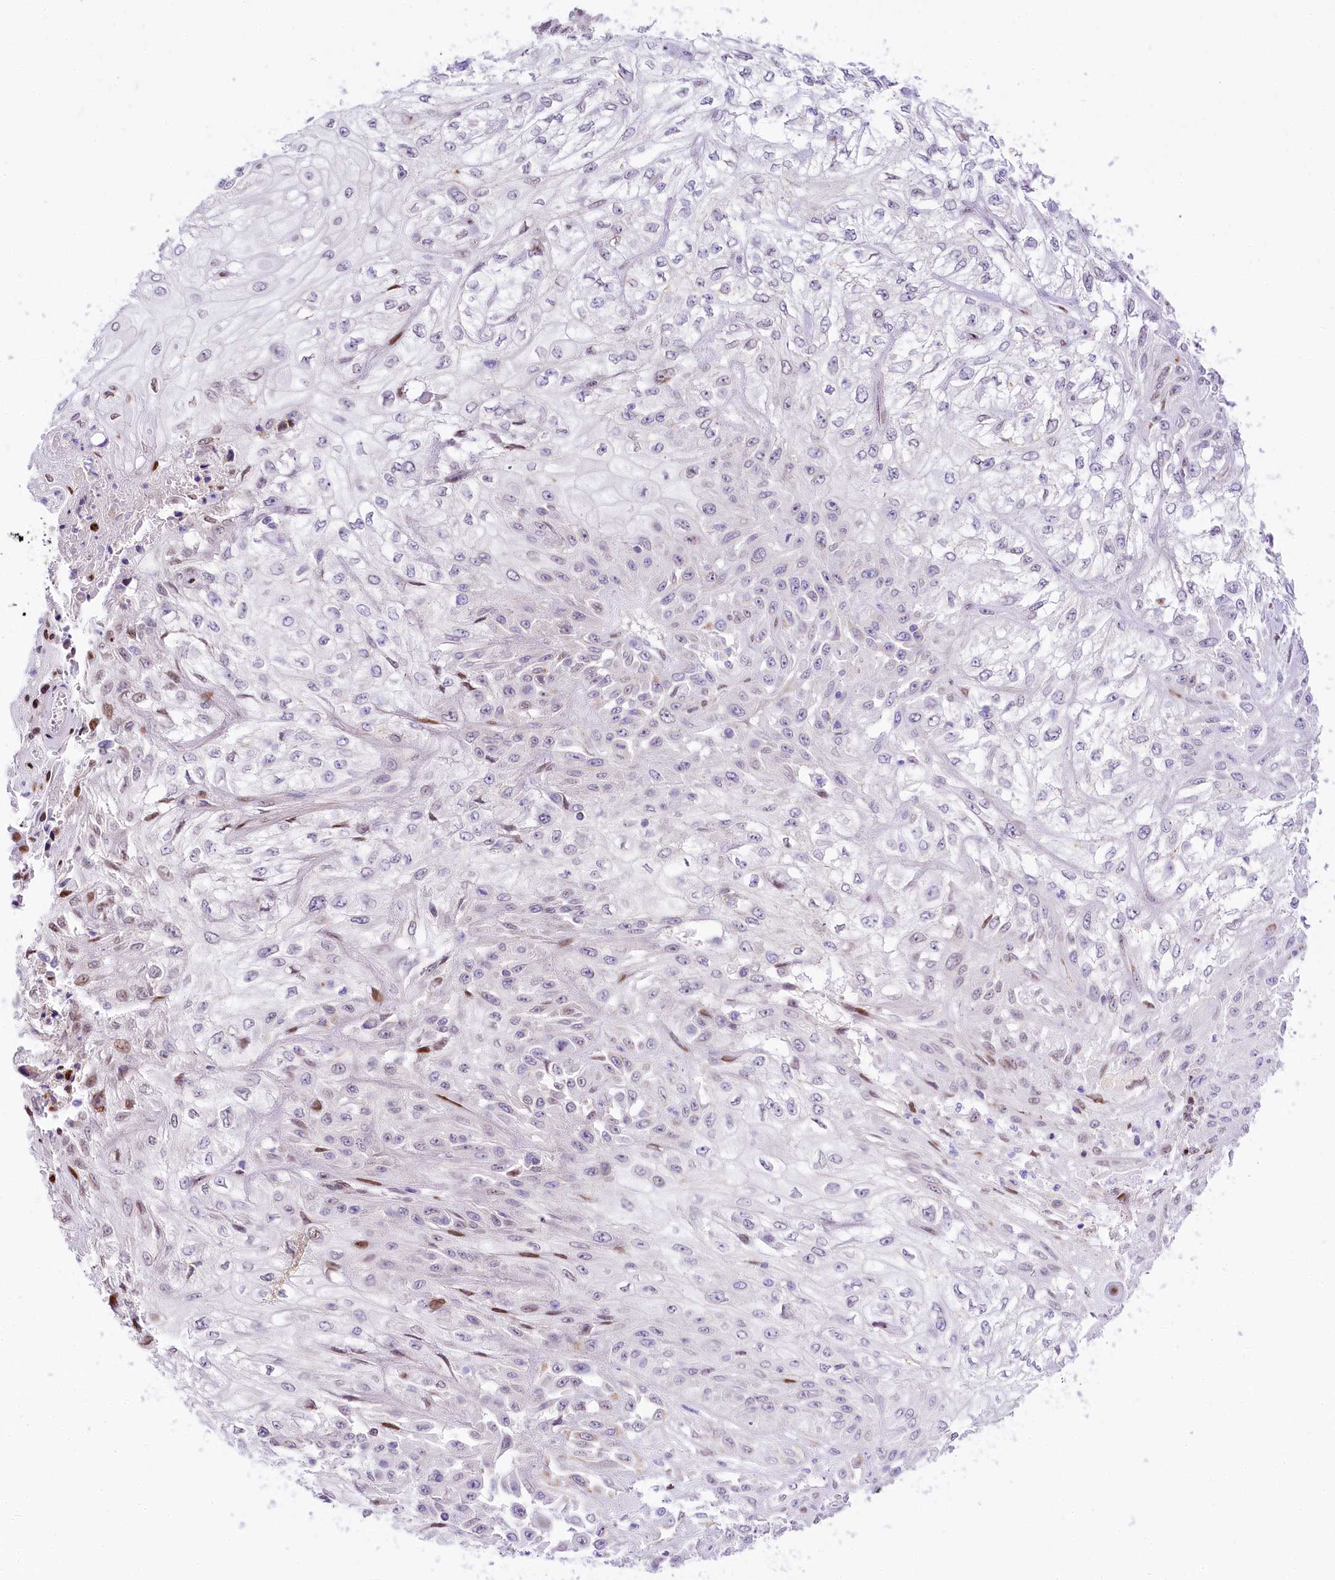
{"staining": {"intensity": "moderate", "quantity": "<25%", "location": "nuclear"}, "tissue": "skin cancer", "cell_type": "Tumor cells", "image_type": "cancer", "snomed": [{"axis": "morphology", "description": "Squamous cell carcinoma, NOS"}, {"axis": "morphology", "description": "Squamous cell carcinoma, metastatic, NOS"}, {"axis": "topography", "description": "Skin"}, {"axis": "topography", "description": "Lymph node"}], "caption": "This is a histology image of IHC staining of skin cancer, which shows moderate expression in the nuclear of tumor cells.", "gene": "PPIP5K2", "patient": {"sex": "male", "age": 75}}